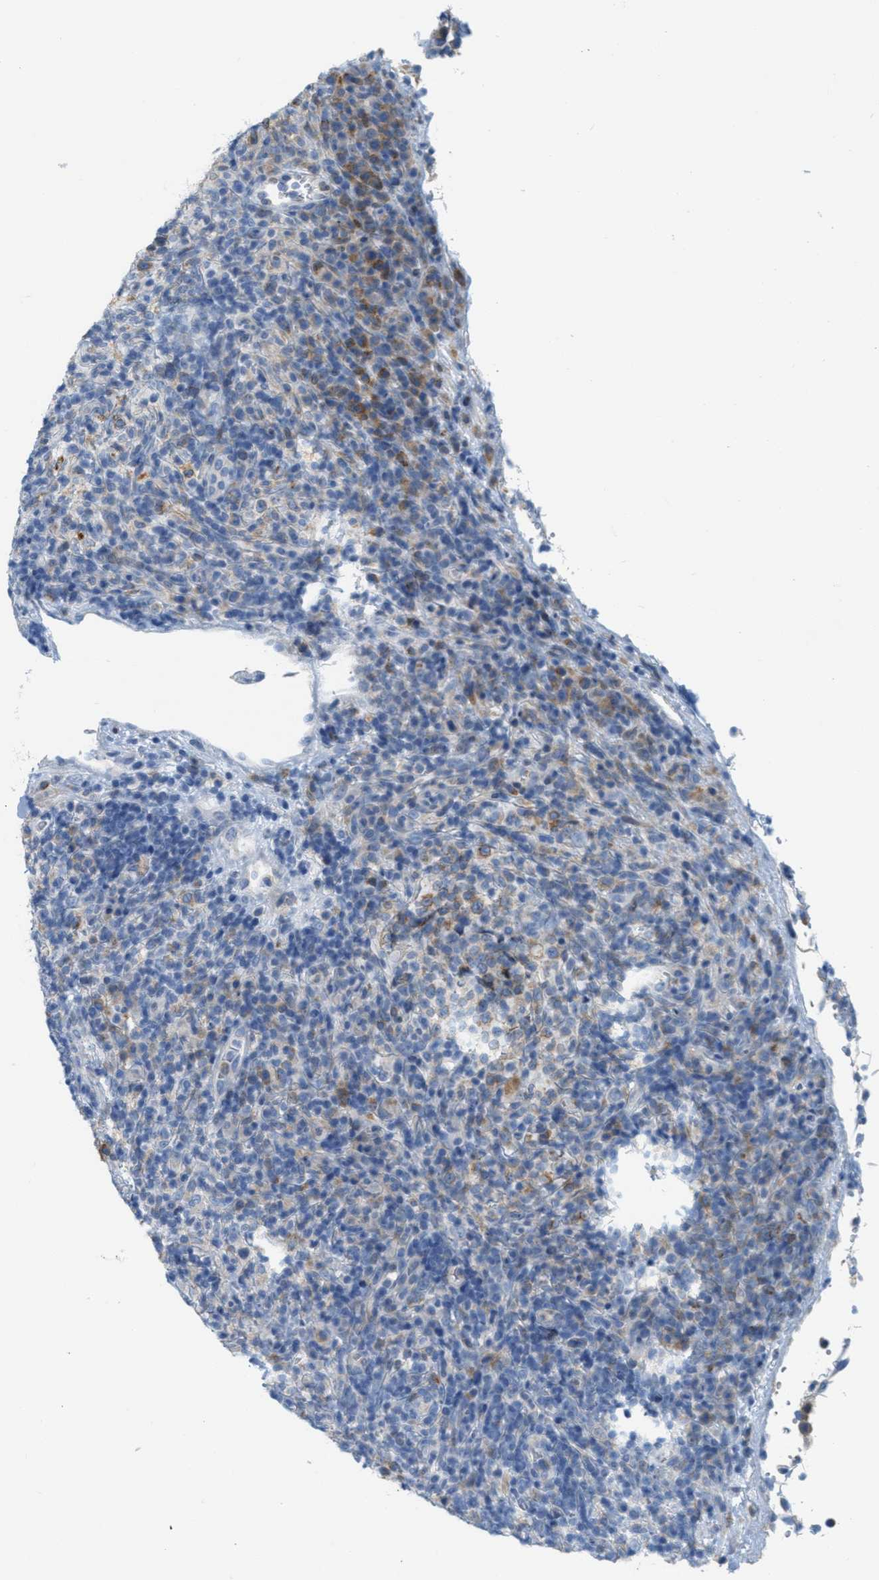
{"staining": {"intensity": "weak", "quantity": "<25%", "location": "cytoplasmic/membranous"}, "tissue": "lymphoma", "cell_type": "Tumor cells", "image_type": "cancer", "snomed": [{"axis": "morphology", "description": "Malignant lymphoma, non-Hodgkin's type, High grade"}, {"axis": "topography", "description": "Lymph node"}], "caption": "An immunohistochemistry (IHC) photomicrograph of malignant lymphoma, non-Hodgkin's type (high-grade) is shown. There is no staining in tumor cells of malignant lymphoma, non-Hodgkin's type (high-grade).", "gene": "TEX264", "patient": {"sex": "female", "age": 76}}